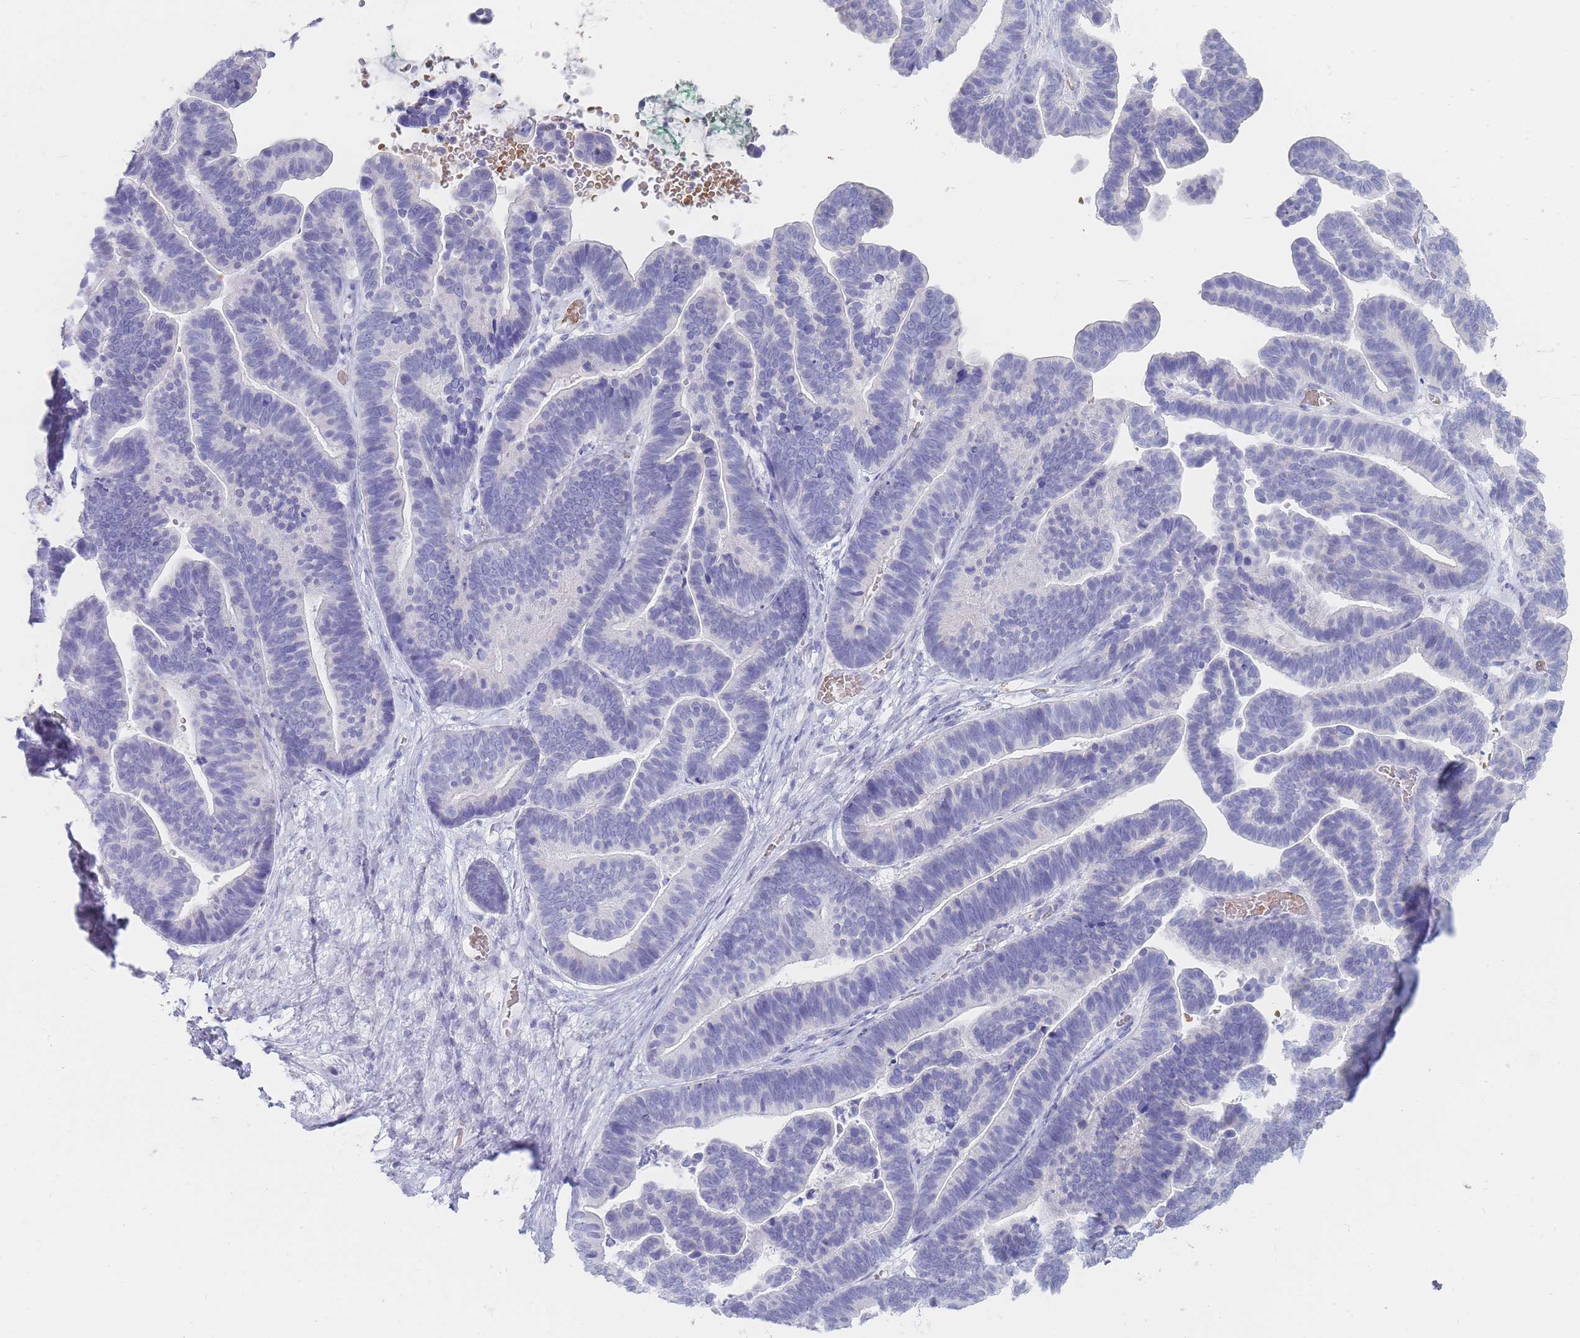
{"staining": {"intensity": "negative", "quantity": "none", "location": "none"}, "tissue": "ovarian cancer", "cell_type": "Tumor cells", "image_type": "cancer", "snomed": [{"axis": "morphology", "description": "Cystadenocarcinoma, serous, NOS"}, {"axis": "topography", "description": "Ovary"}], "caption": "An image of human ovarian cancer is negative for staining in tumor cells.", "gene": "HBG2", "patient": {"sex": "female", "age": 56}}